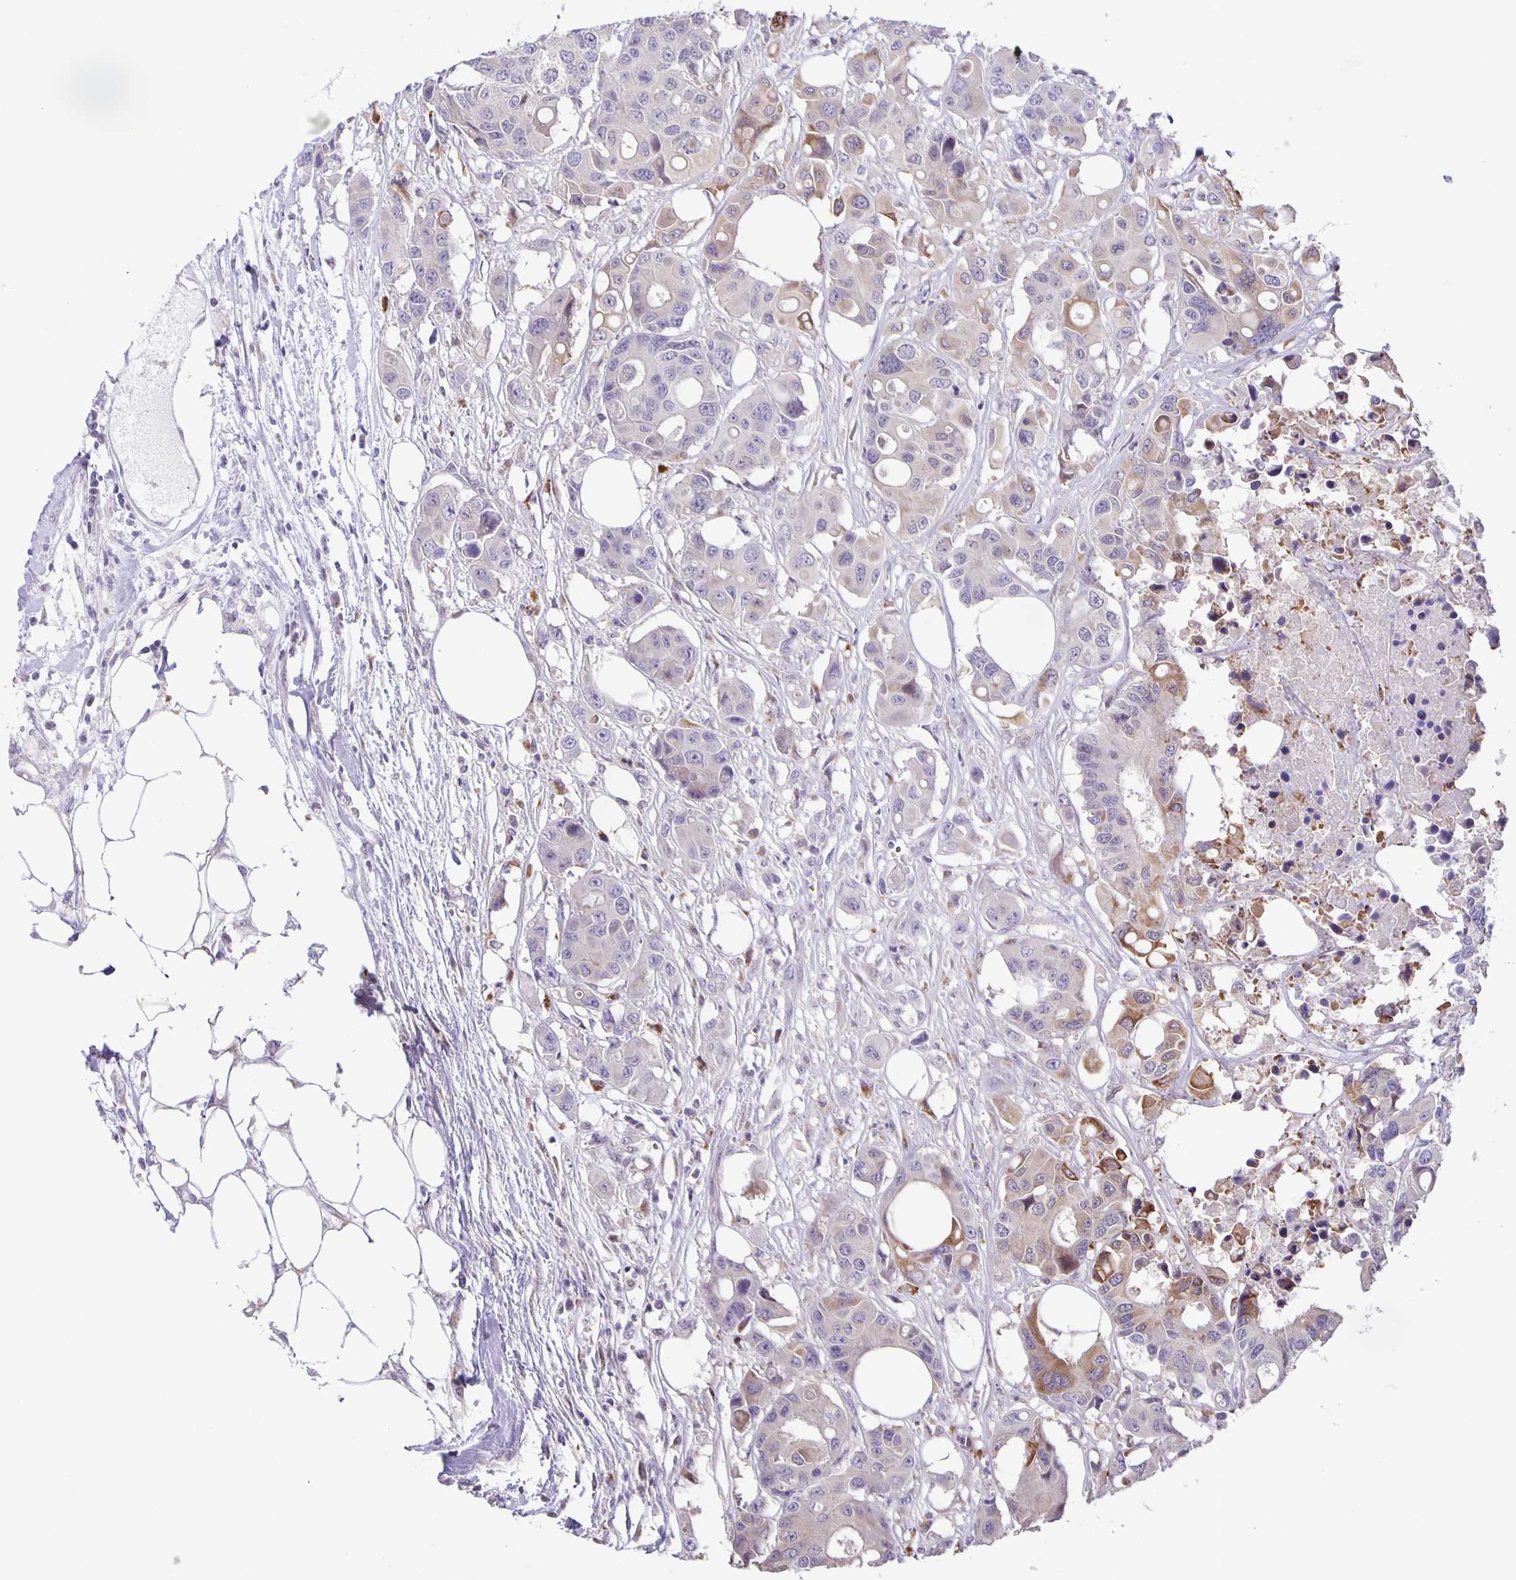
{"staining": {"intensity": "moderate", "quantity": "<25%", "location": "cytoplasmic/membranous"}, "tissue": "colorectal cancer", "cell_type": "Tumor cells", "image_type": "cancer", "snomed": [{"axis": "morphology", "description": "Adenocarcinoma, NOS"}, {"axis": "topography", "description": "Colon"}], "caption": "An image showing moderate cytoplasmic/membranous staining in approximately <25% of tumor cells in colorectal cancer (adenocarcinoma), as visualized by brown immunohistochemical staining.", "gene": "MAPK12", "patient": {"sex": "male", "age": 77}}